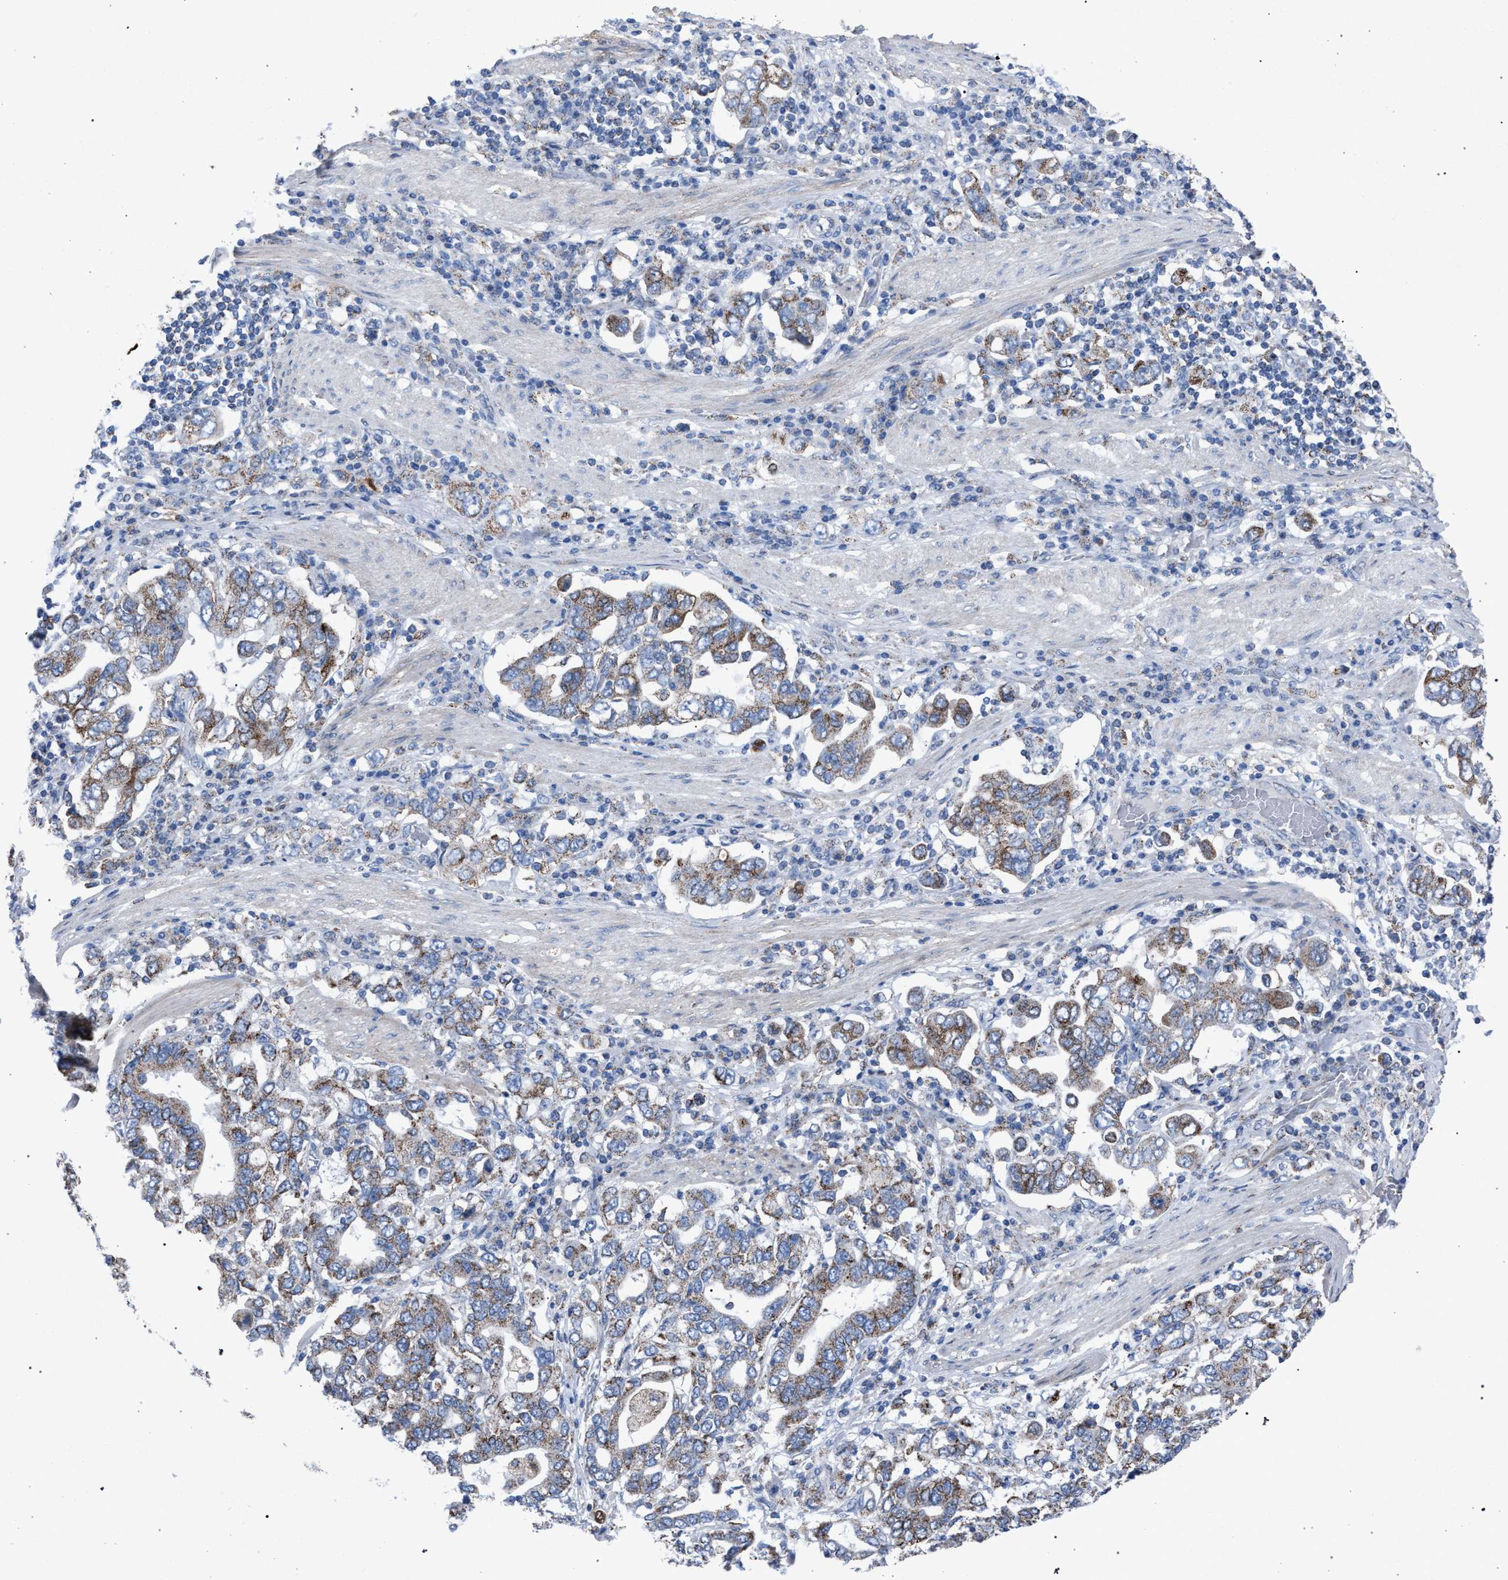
{"staining": {"intensity": "moderate", "quantity": ">75%", "location": "cytoplasmic/membranous"}, "tissue": "stomach cancer", "cell_type": "Tumor cells", "image_type": "cancer", "snomed": [{"axis": "morphology", "description": "Adenocarcinoma, NOS"}, {"axis": "topography", "description": "Stomach, upper"}], "caption": "Moderate cytoplasmic/membranous staining for a protein is present in approximately >75% of tumor cells of stomach cancer (adenocarcinoma) using IHC.", "gene": "HSD17B4", "patient": {"sex": "male", "age": 62}}